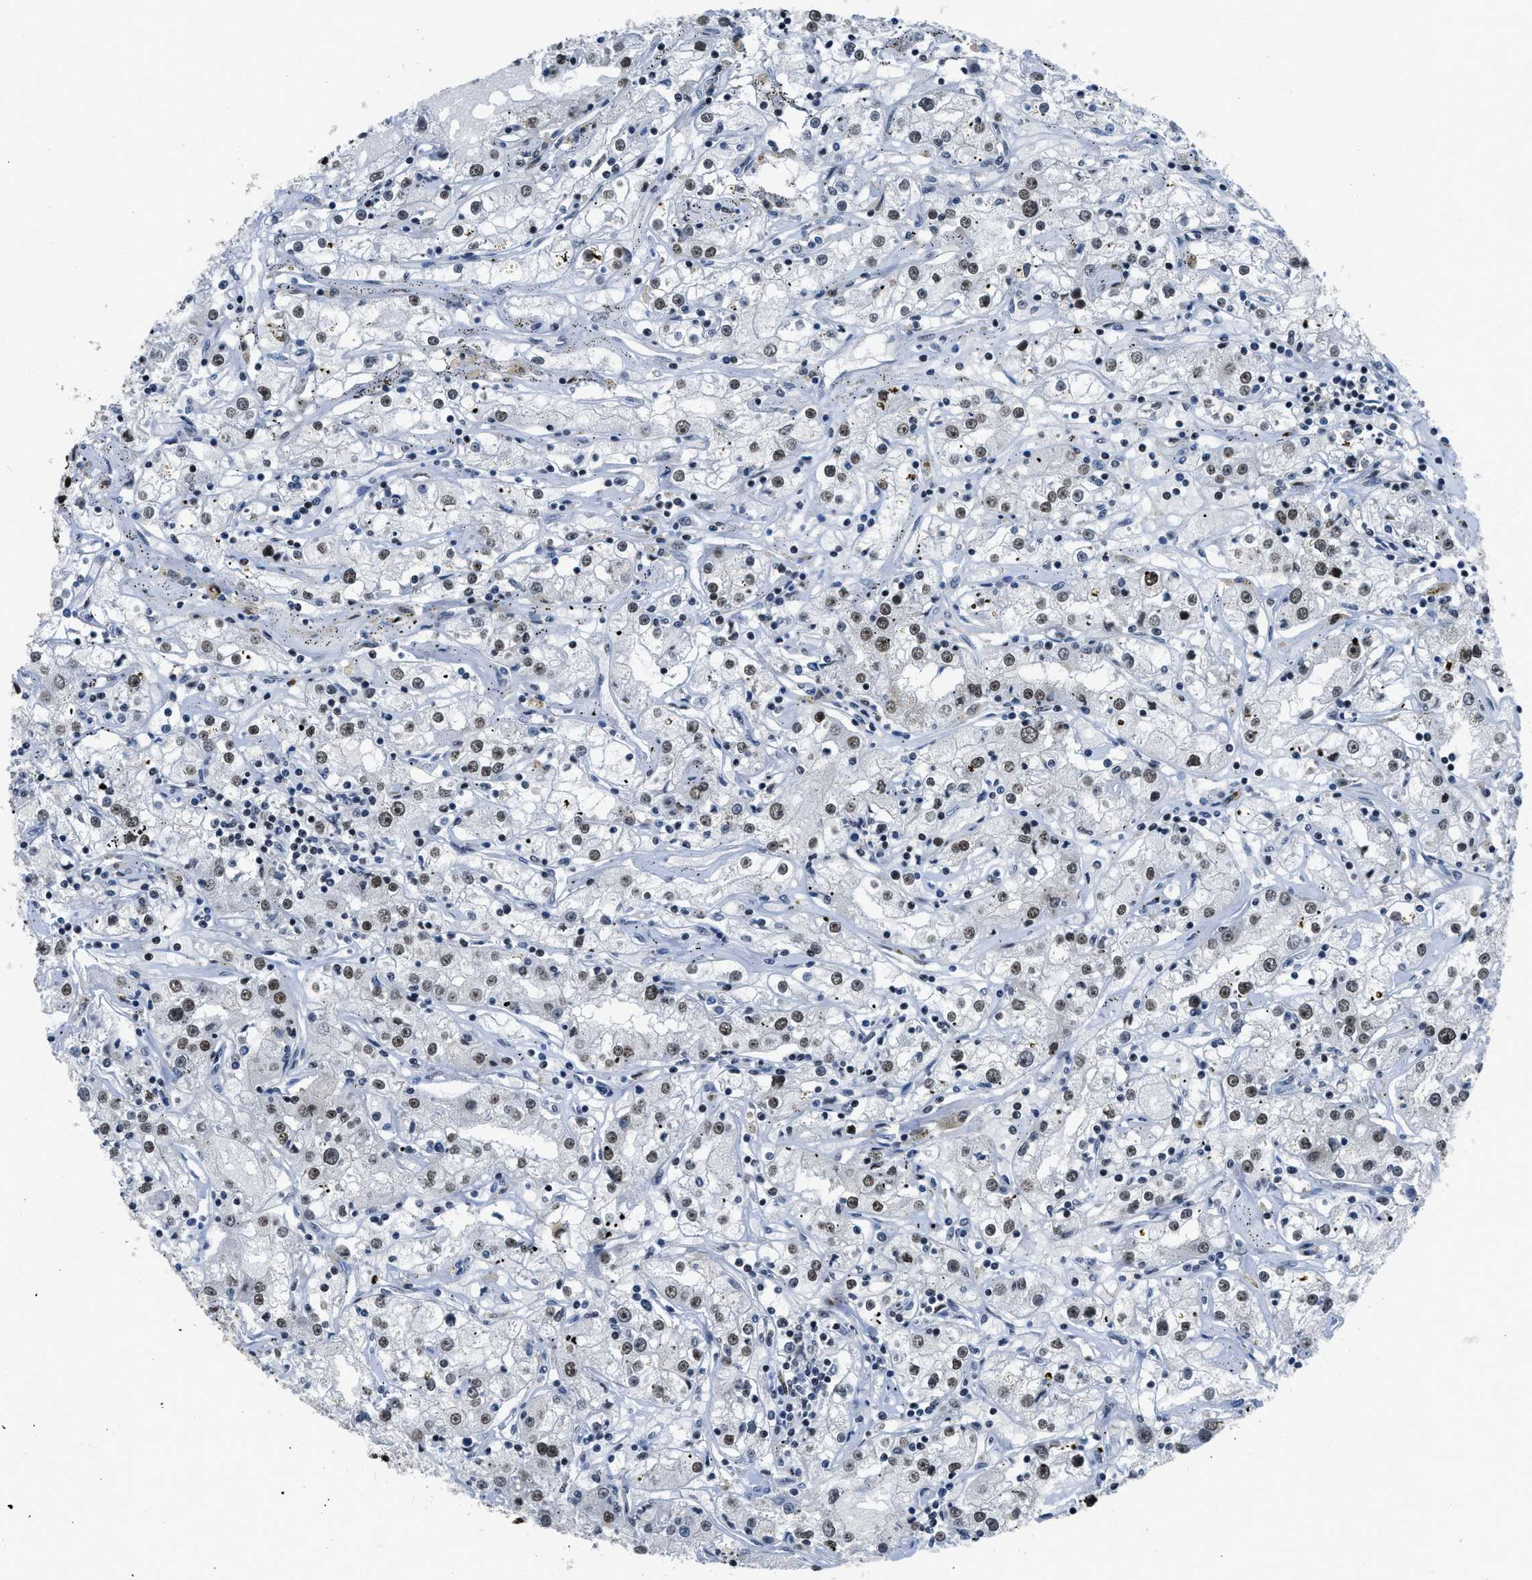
{"staining": {"intensity": "moderate", "quantity": "25%-75%", "location": "nuclear"}, "tissue": "renal cancer", "cell_type": "Tumor cells", "image_type": "cancer", "snomed": [{"axis": "morphology", "description": "Adenocarcinoma, NOS"}, {"axis": "topography", "description": "Kidney"}], "caption": "The photomicrograph exhibits staining of renal adenocarcinoma, revealing moderate nuclear protein positivity (brown color) within tumor cells. (Stains: DAB in brown, nuclei in blue, Microscopy: brightfield microscopy at high magnification).", "gene": "RAD51B", "patient": {"sex": "male", "age": 56}}